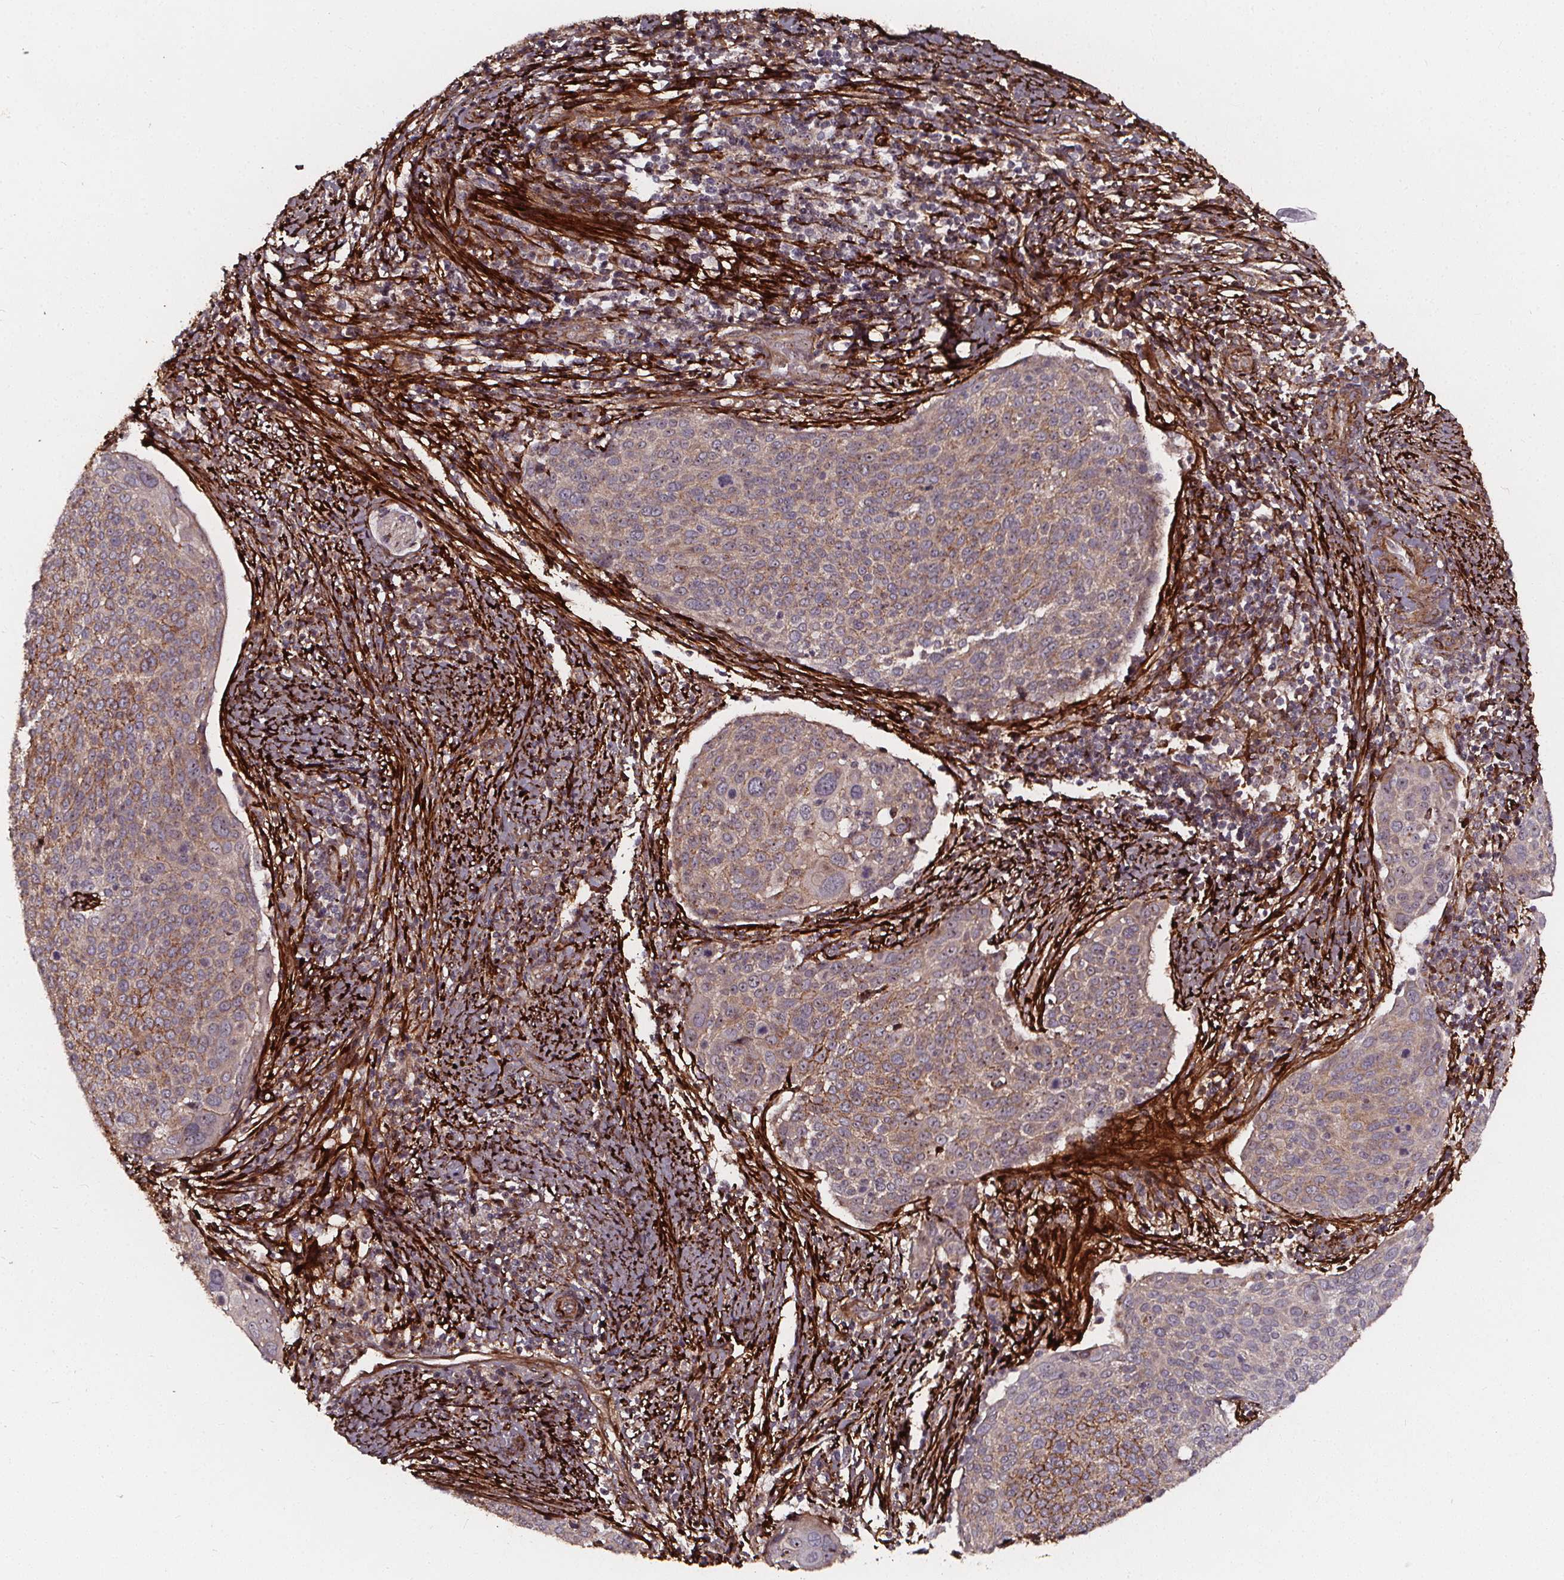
{"staining": {"intensity": "weak", "quantity": "25%-75%", "location": "cytoplasmic/membranous"}, "tissue": "cervical cancer", "cell_type": "Tumor cells", "image_type": "cancer", "snomed": [{"axis": "morphology", "description": "Squamous cell carcinoma, NOS"}, {"axis": "topography", "description": "Cervix"}], "caption": "Squamous cell carcinoma (cervical) stained with DAB (3,3'-diaminobenzidine) immunohistochemistry exhibits low levels of weak cytoplasmic/membranous staining in approximately 25%-75% of tumor cells.", "gene": "AEBP1", "patient": {"sex": "female", "age": 39}}